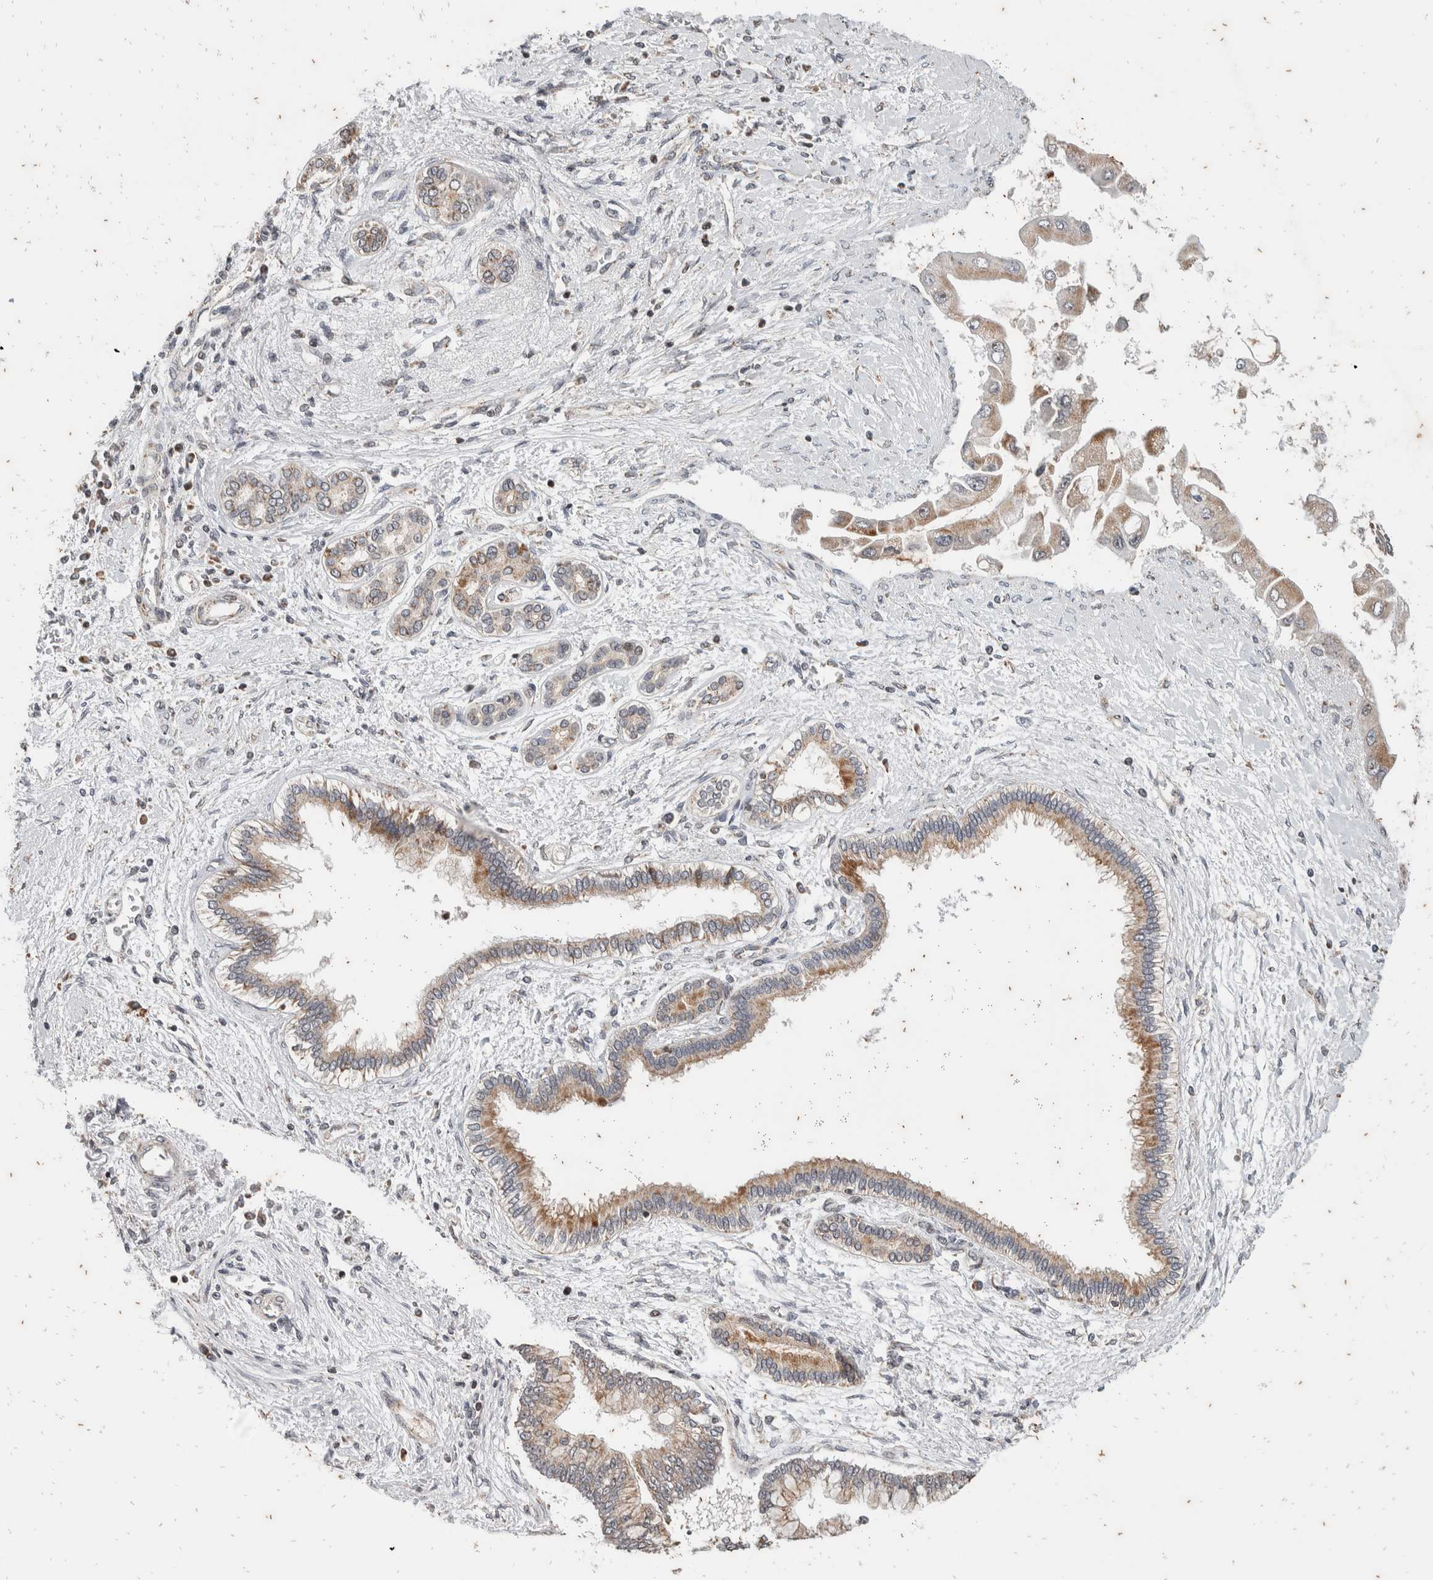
{"staining": {"intensity": "moderate", "quantity": ">75%", "location": "cytoplasmic/membranous"}, "tissue": "liver cancer", "cell_type": "Tumor cells", "image_type": "cancer", "snomed": [{"axis": "morphology", "description": "Cholangiocarcinoma"}, {"axis": "topography", "description": "Liver"}], "caption": "Human cholangiocarcinoma (liver) stained with a brown dye shows moderate cytoplasmic/membranous positive staining in approximately >75% of tumor cells.", "gene": "ATXN7L1", "patient": {"sex": "male", "age": 50}}